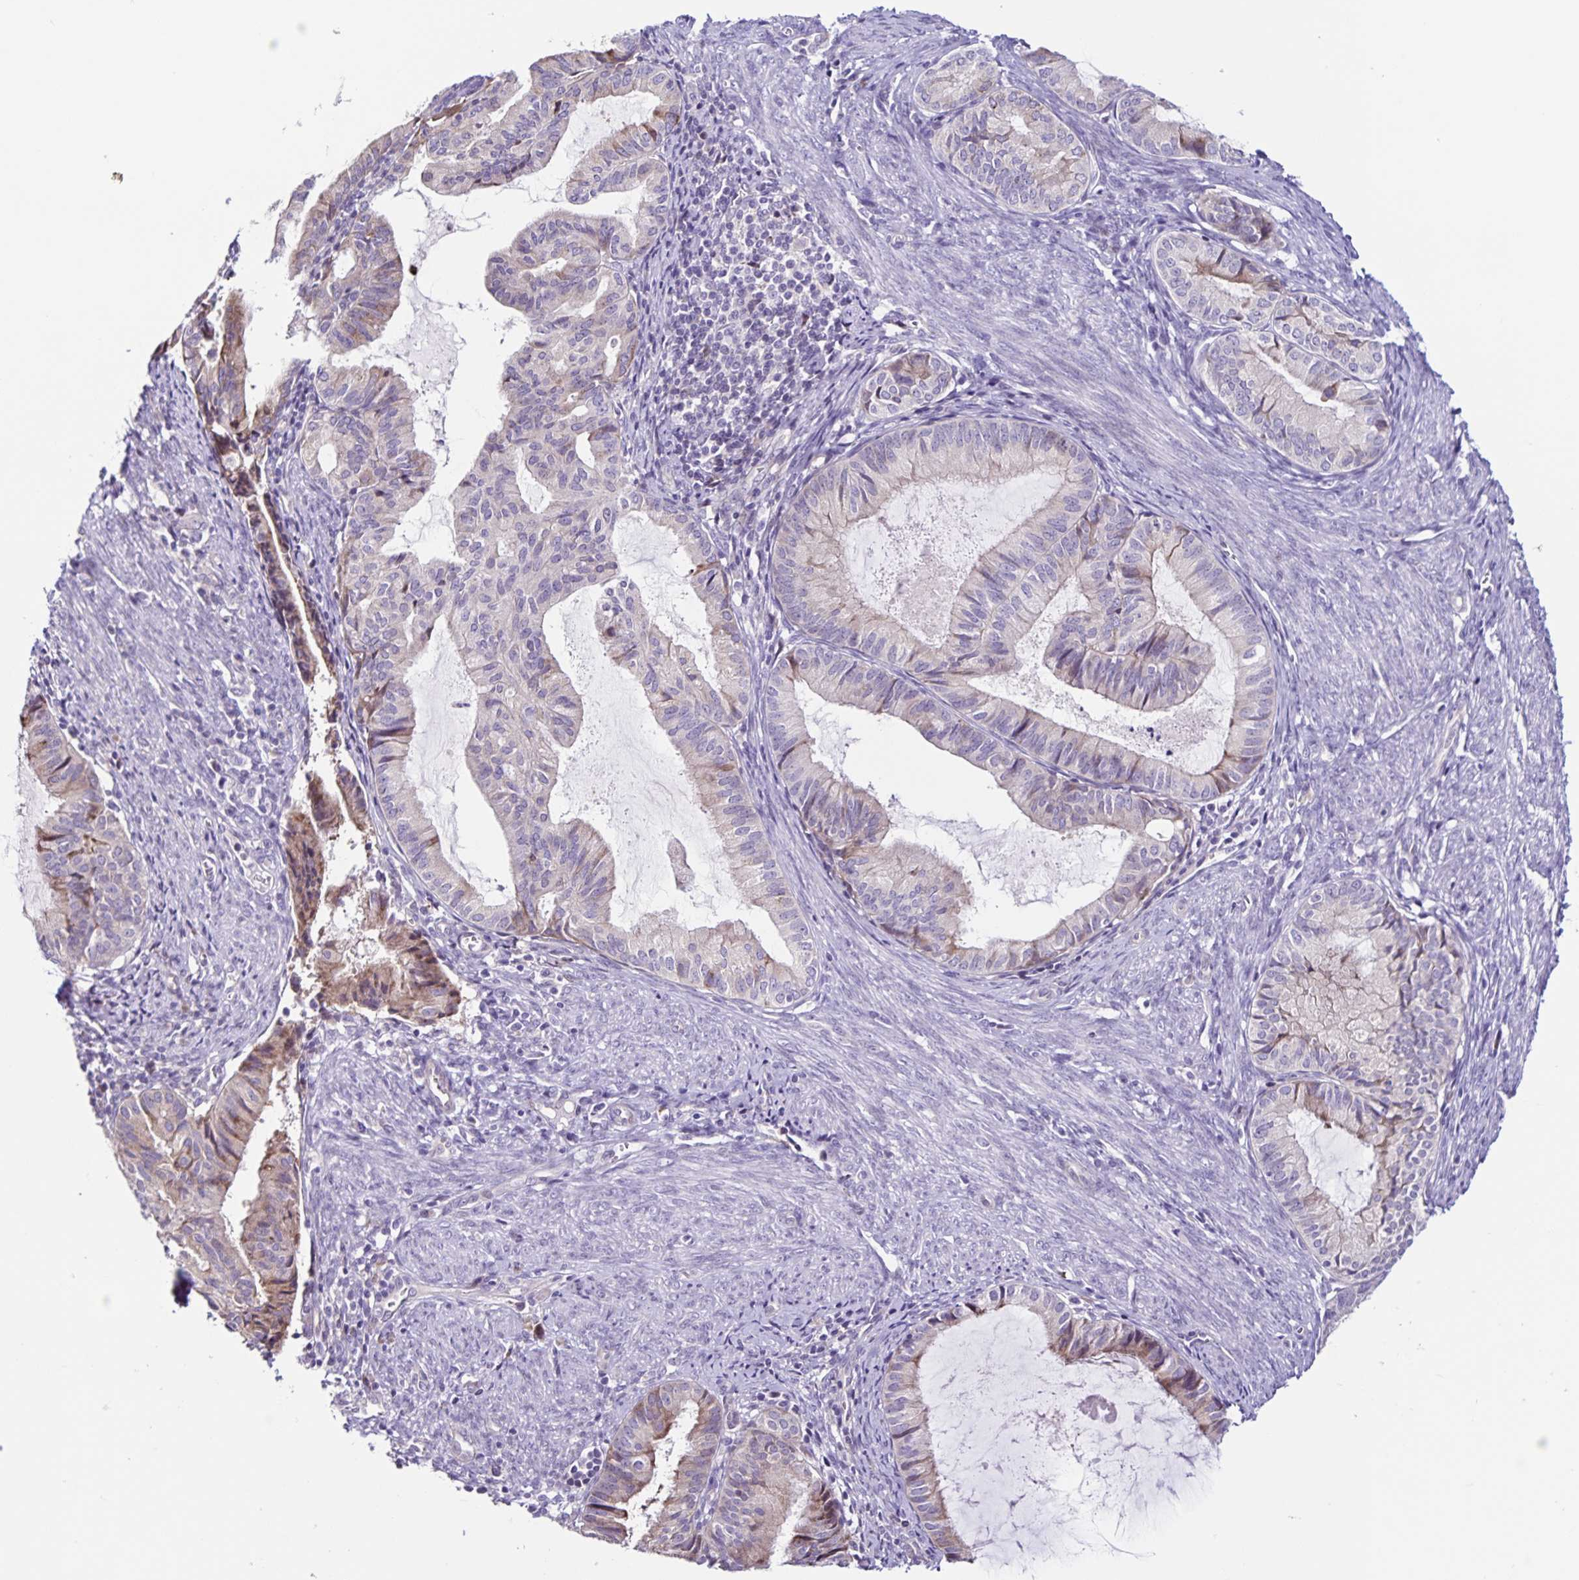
{"staining": {"intensity": "weak", "quantity": "<25%", "location": "cytoplasmic/membranous"}, "tissue": "endometrial cancer", "cell_type": "Tumor cells", "image_type": "cancer", "snomed": [{"axis": "morphology", "description": "Adenocarcinoma, NOS"}, {"axis": "topography", "description": "Endometrium"}], "caption": "Endometrial adenocarcinoma was stained to show a protein in brown. There is no significant positivity in tumor cells.", "gene": "RNFT2", "patient": {"sex": "female", "age": 86}}